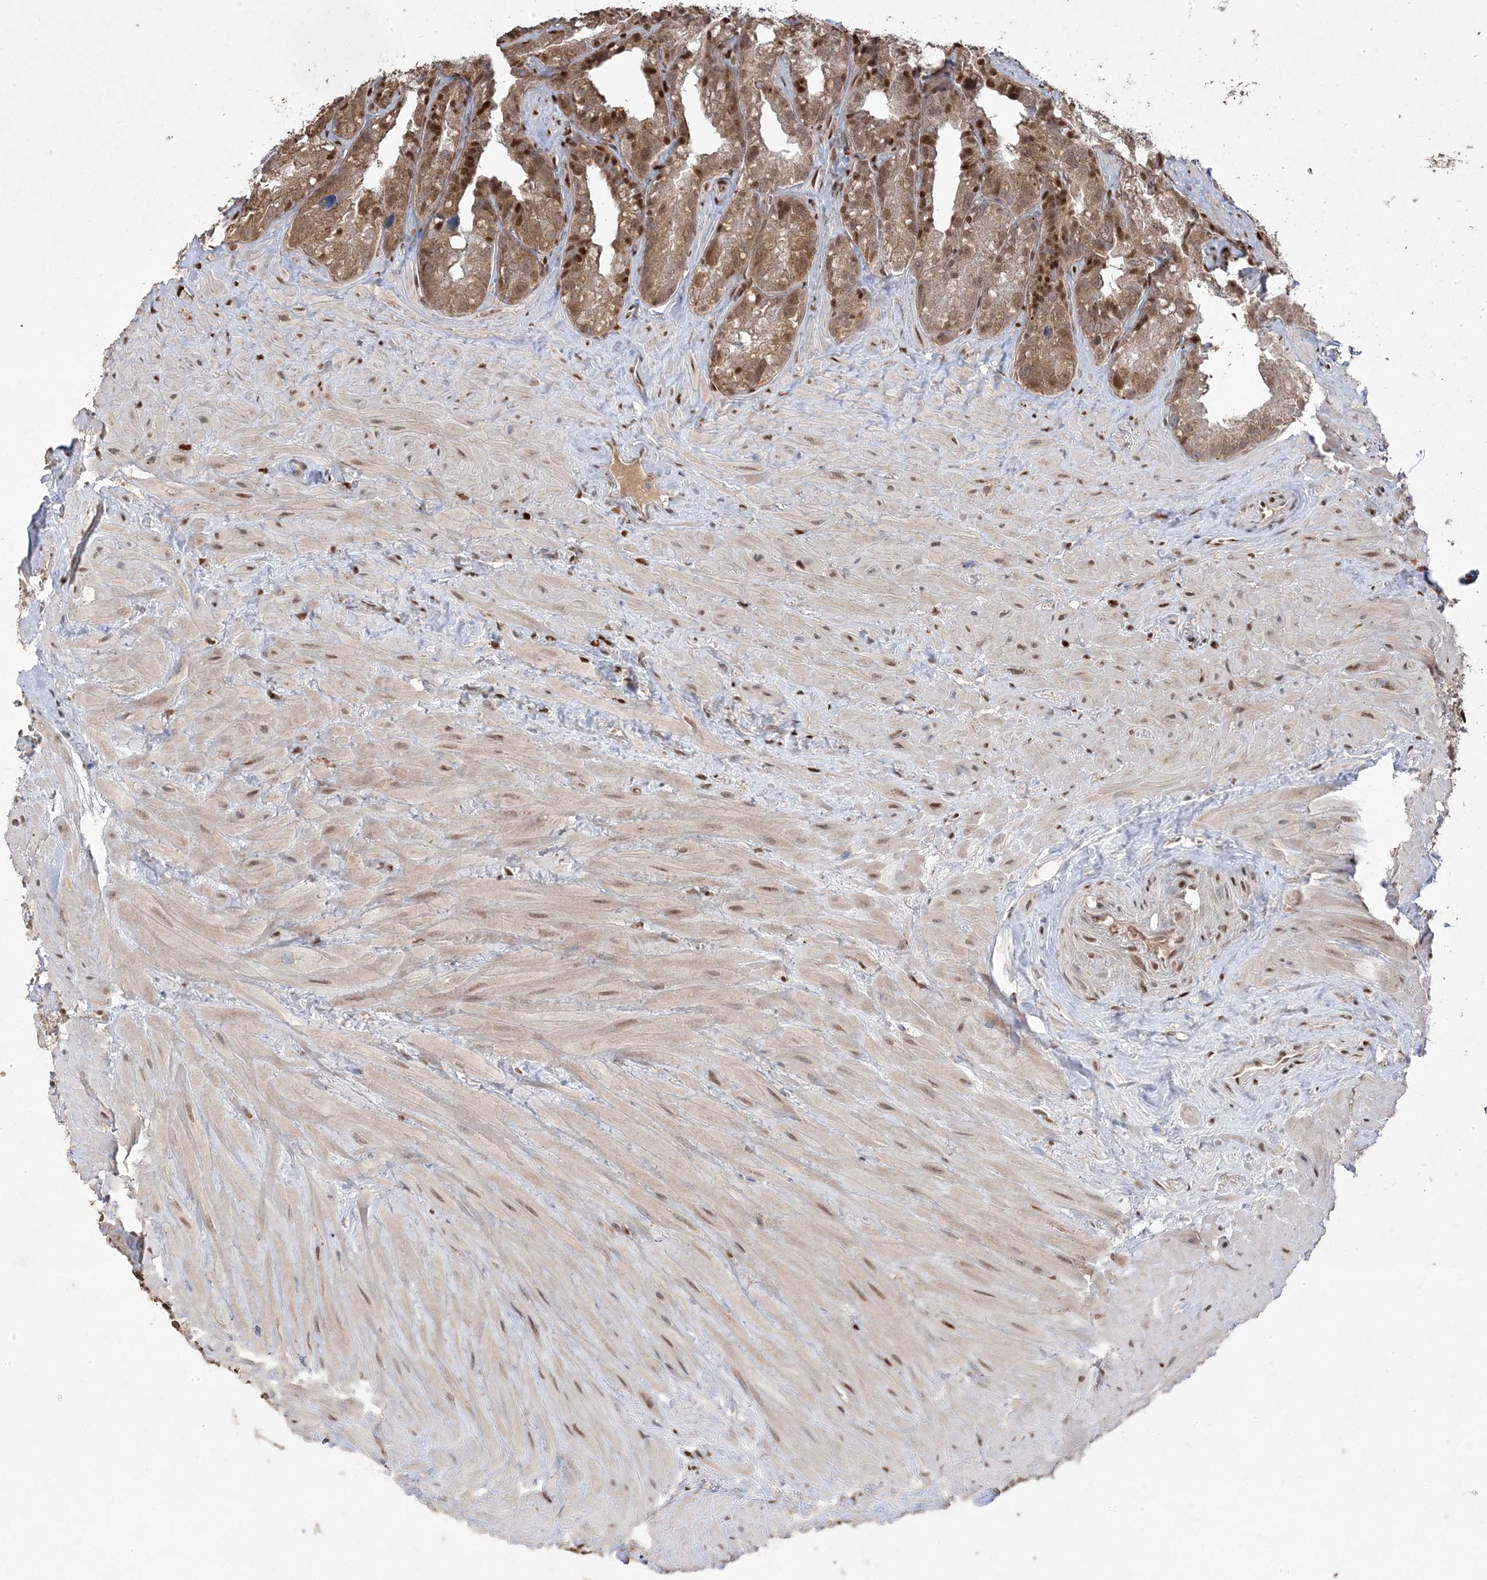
{"staining": {"intensity": "moderate", "quantity": "25%-75%", "location": "cytoplasmic/membranous,nuclear"}, "tissue": "seminal vesicle", "cell_type": "Glandular cells", "image_type": "normal", "snomed": [{"axis": "morphology", "description": "Normal tissue, NOS"}, {"axis": "topography", "description": "Prostate"}, {"axis": "topography", "description": "Seminal veicle"}], "caption": "Protein expression by immunohistochemistry reveals moderate cytoplasmic/membranous,nuclear expression in about 25%-75% of glandular cells in benign seminal vesicle.", "gene": "PPOX", "patient": {"sex": "male", "age": 68}}